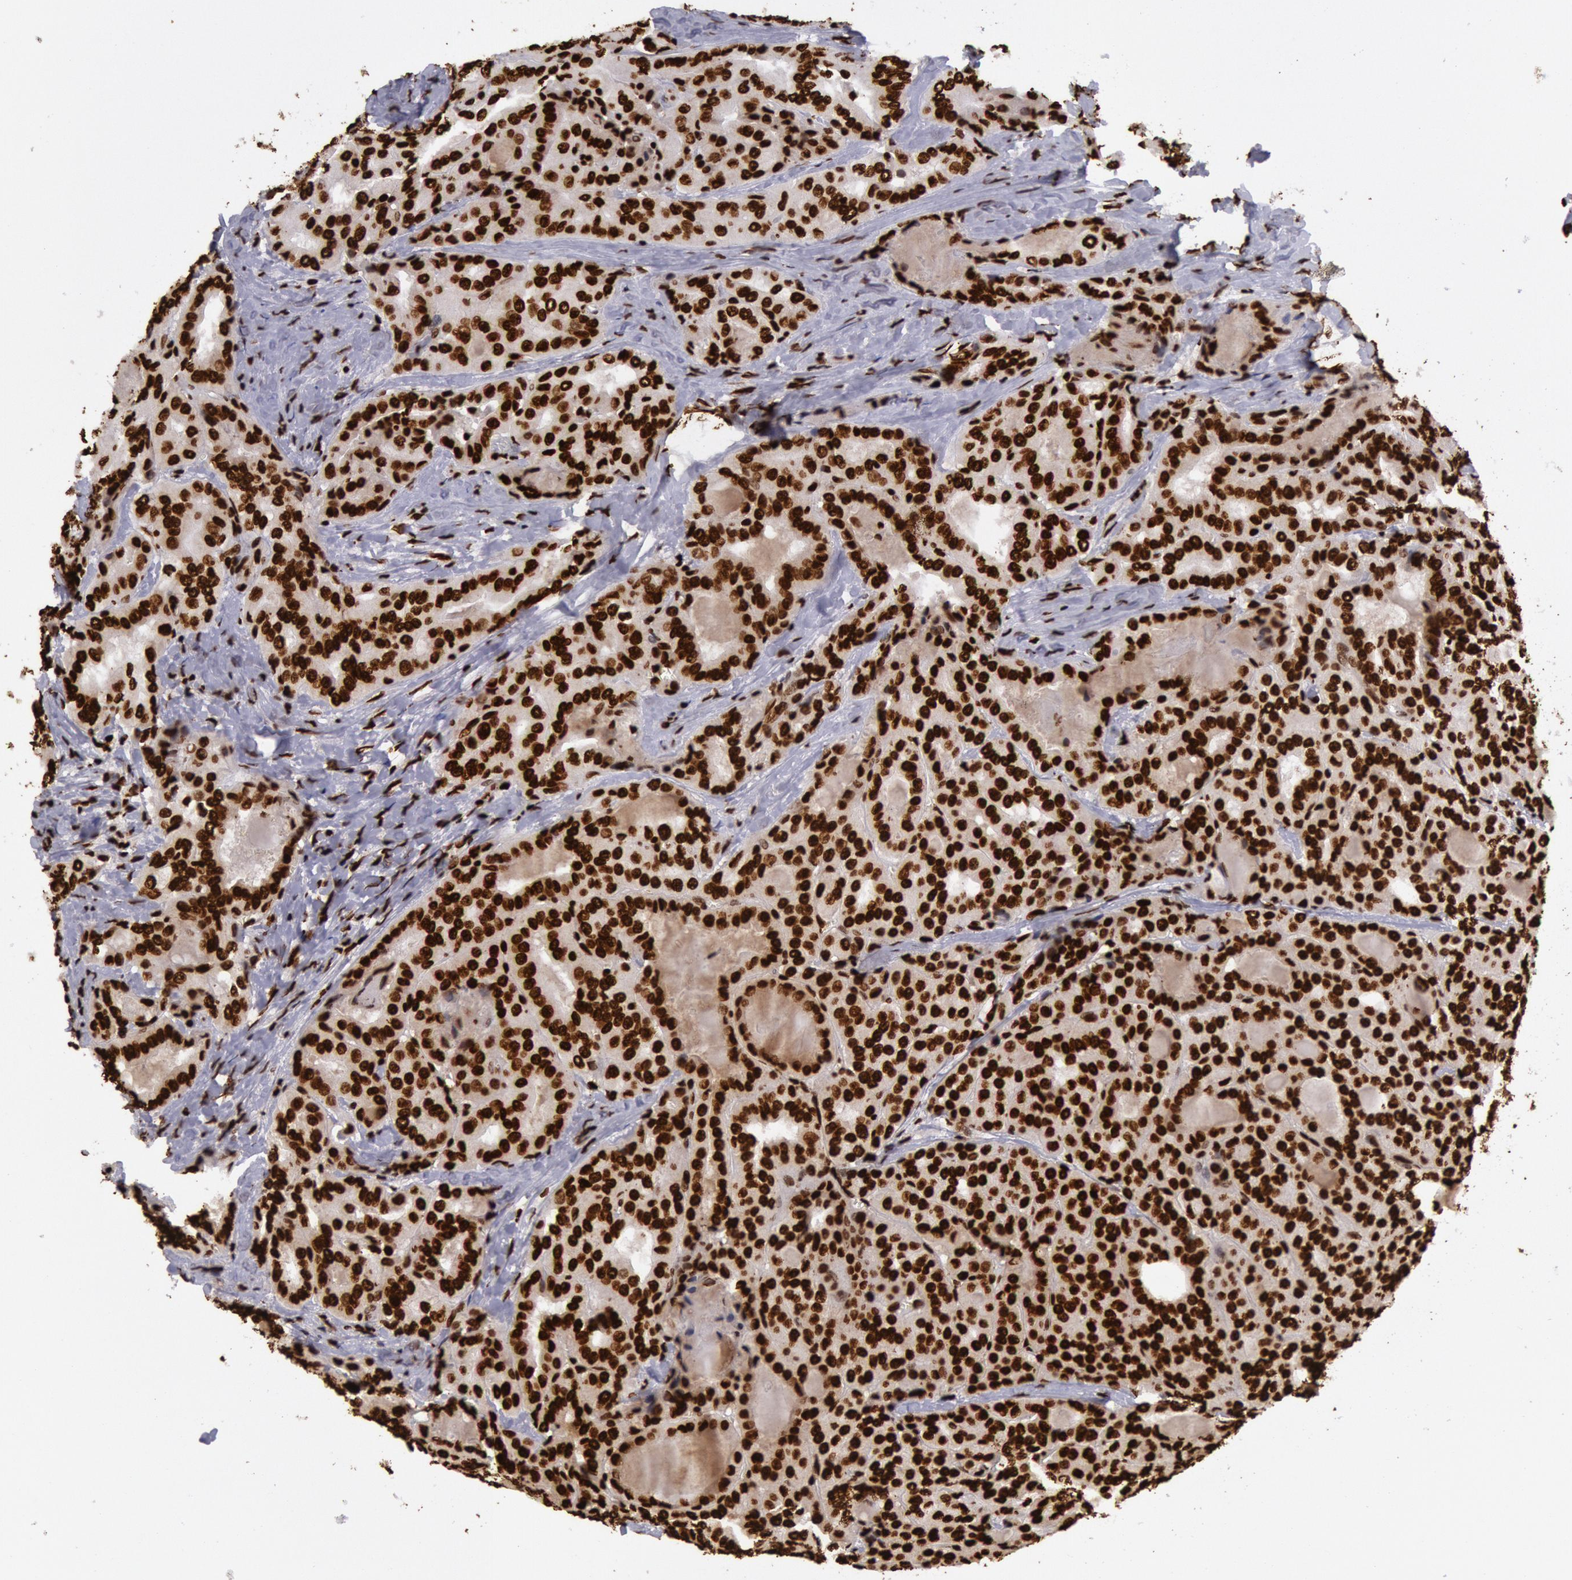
{"staining": {"intensity": "strong", "quantity": ">75%", "location": "nuclear"}, "tissue": "thyroid cancer", "cell_type": "Tumor cells", "image_type": "cancer", "snomed": [{"axis": "morphology", "description": "Papillary adenocarcinoma, NOS"}, {"axis": "topography", "description": "Thyroid gland"}], "caption": "An immunohistochemistry (IHC) image of tumor tissue is shown. Protein staining in brown highlights strong nuclear positivity in papillary adenocarcinoma (thyroid) within tumor cells.", "gene": "H3-4", "patient": {"sex": "female", "age": 71}}